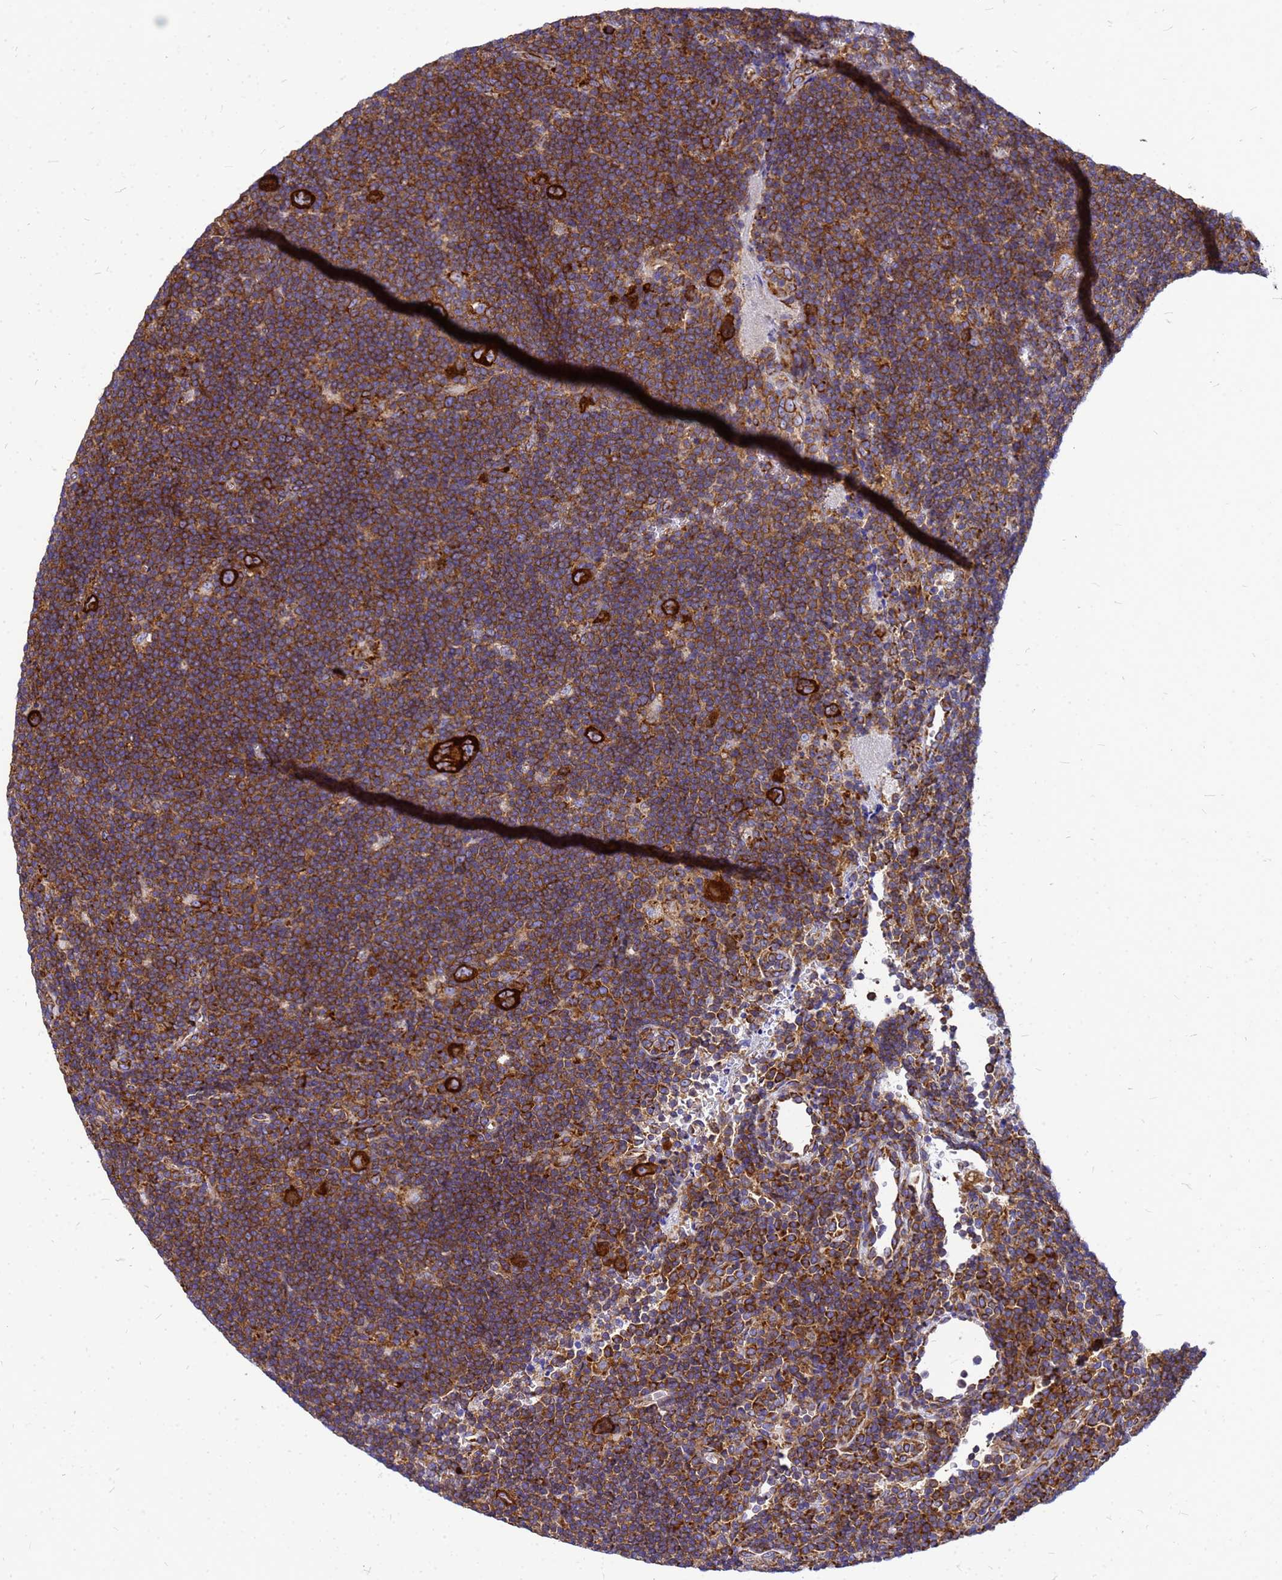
{"staining": {"intensity": "strong", "quantity": ">75%", "location": "cytoplasmic/membranous"}, "tissue": "lymphoma", "cell_type": "Tumor cells", "image_type": "cancer", "snomed": [{"axis": "morphology", "description": "Hodgkin's disease, NOS"}, {"axis": "topography", "description": "Lymph node"}], "caption": "Immunohistochemistry histopathology image of human Hodgkin's disease stained for a protein (brown), which exhibits high levels of strong cytoplasmic/membranous positivity in about >75% of tumor cells.", "gene": "EEF1D", "patient": {"sex": "female", "age": 57}}